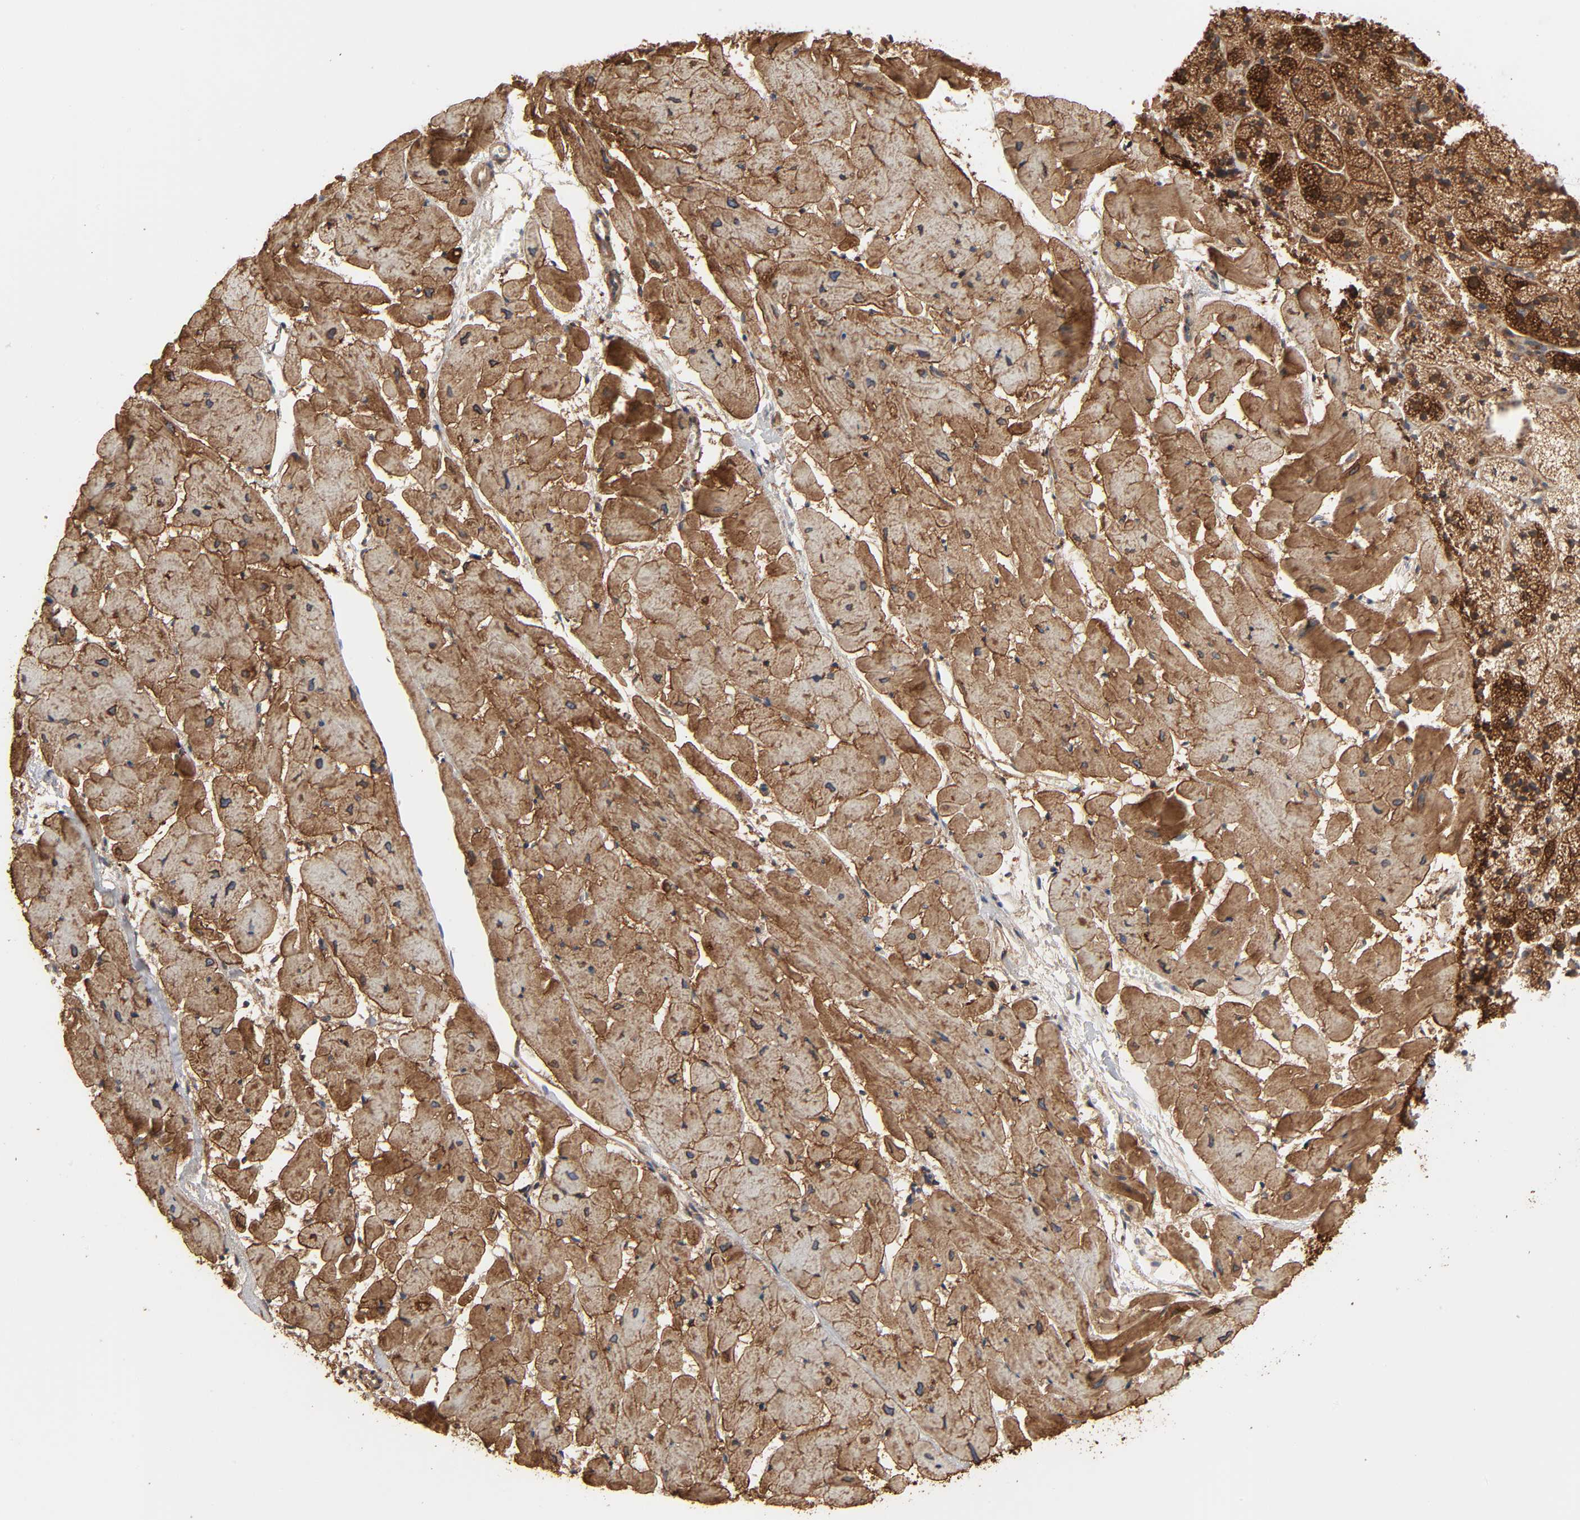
{"staining": {"intensity": "moderate", "quantity": ">75%", "location": "cytoplasmic/membranous,nuclear"}, "tissue": "heart muscle", "cell_type": "Cardiomyocytes", "image_type": "normal", "snomed": [{"axis": "morphology", "description": "Normal tissue, NOS"}, {"axis": "topography", "description": "Heart"}], "caption": "Immunohistochemistry (IHC) (DAB (3,3'-diaminobenzidine)) staining of benign heart muscle demonstrates moderate cytoplasmic/membranous,nuclear protein staining in approximately >75% of cardiomyocytes.", "gene": "NDRG2", "patient": {"sex": "female", "age": 19}}